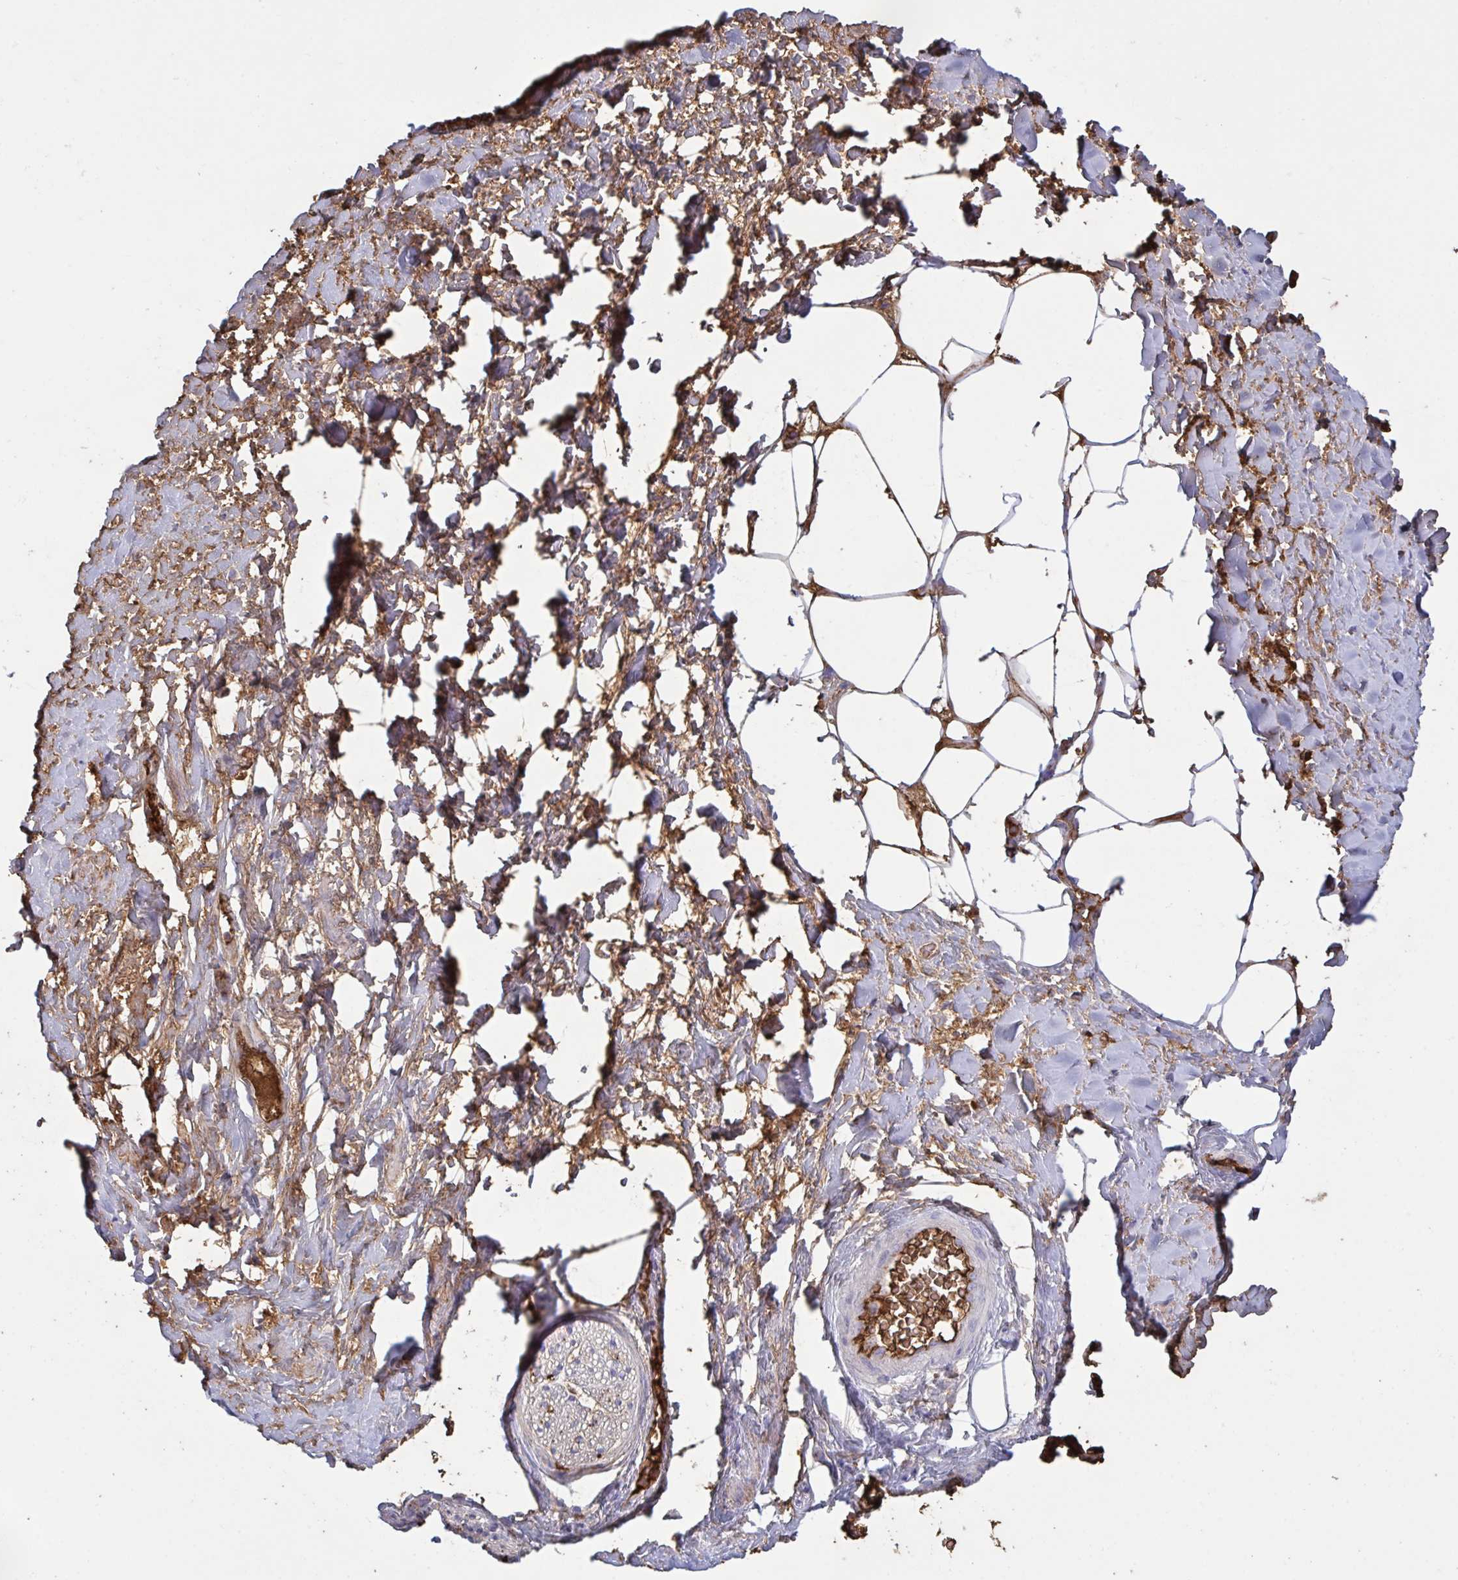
{"staining": {"intensity": "weak", "quantity": "25%-75%", "location": "cytoplasmic/membranous"}, "tissue": "adipose tissue", "cell_type": "Adipocytes", "image_type": "normal", "snomed": [{"axis": "morphology", "description": "Normal tissue, NOS"}, {"axis": "topography", "description": "Vagina"}, {"axis": "topography", "description": "Peripheral nerve tissue"}], "caption": "Brown immunohistochemical staining in normal human adipose tissue displays weak cytoplasmic/membranous staining in approximately 25%-75% of adipocytes. The protein of interest is shown in brown color, while the nuclei are stained blue.", "gene": "IL1R1", "patient": {"sex": "female", "age": 71}}